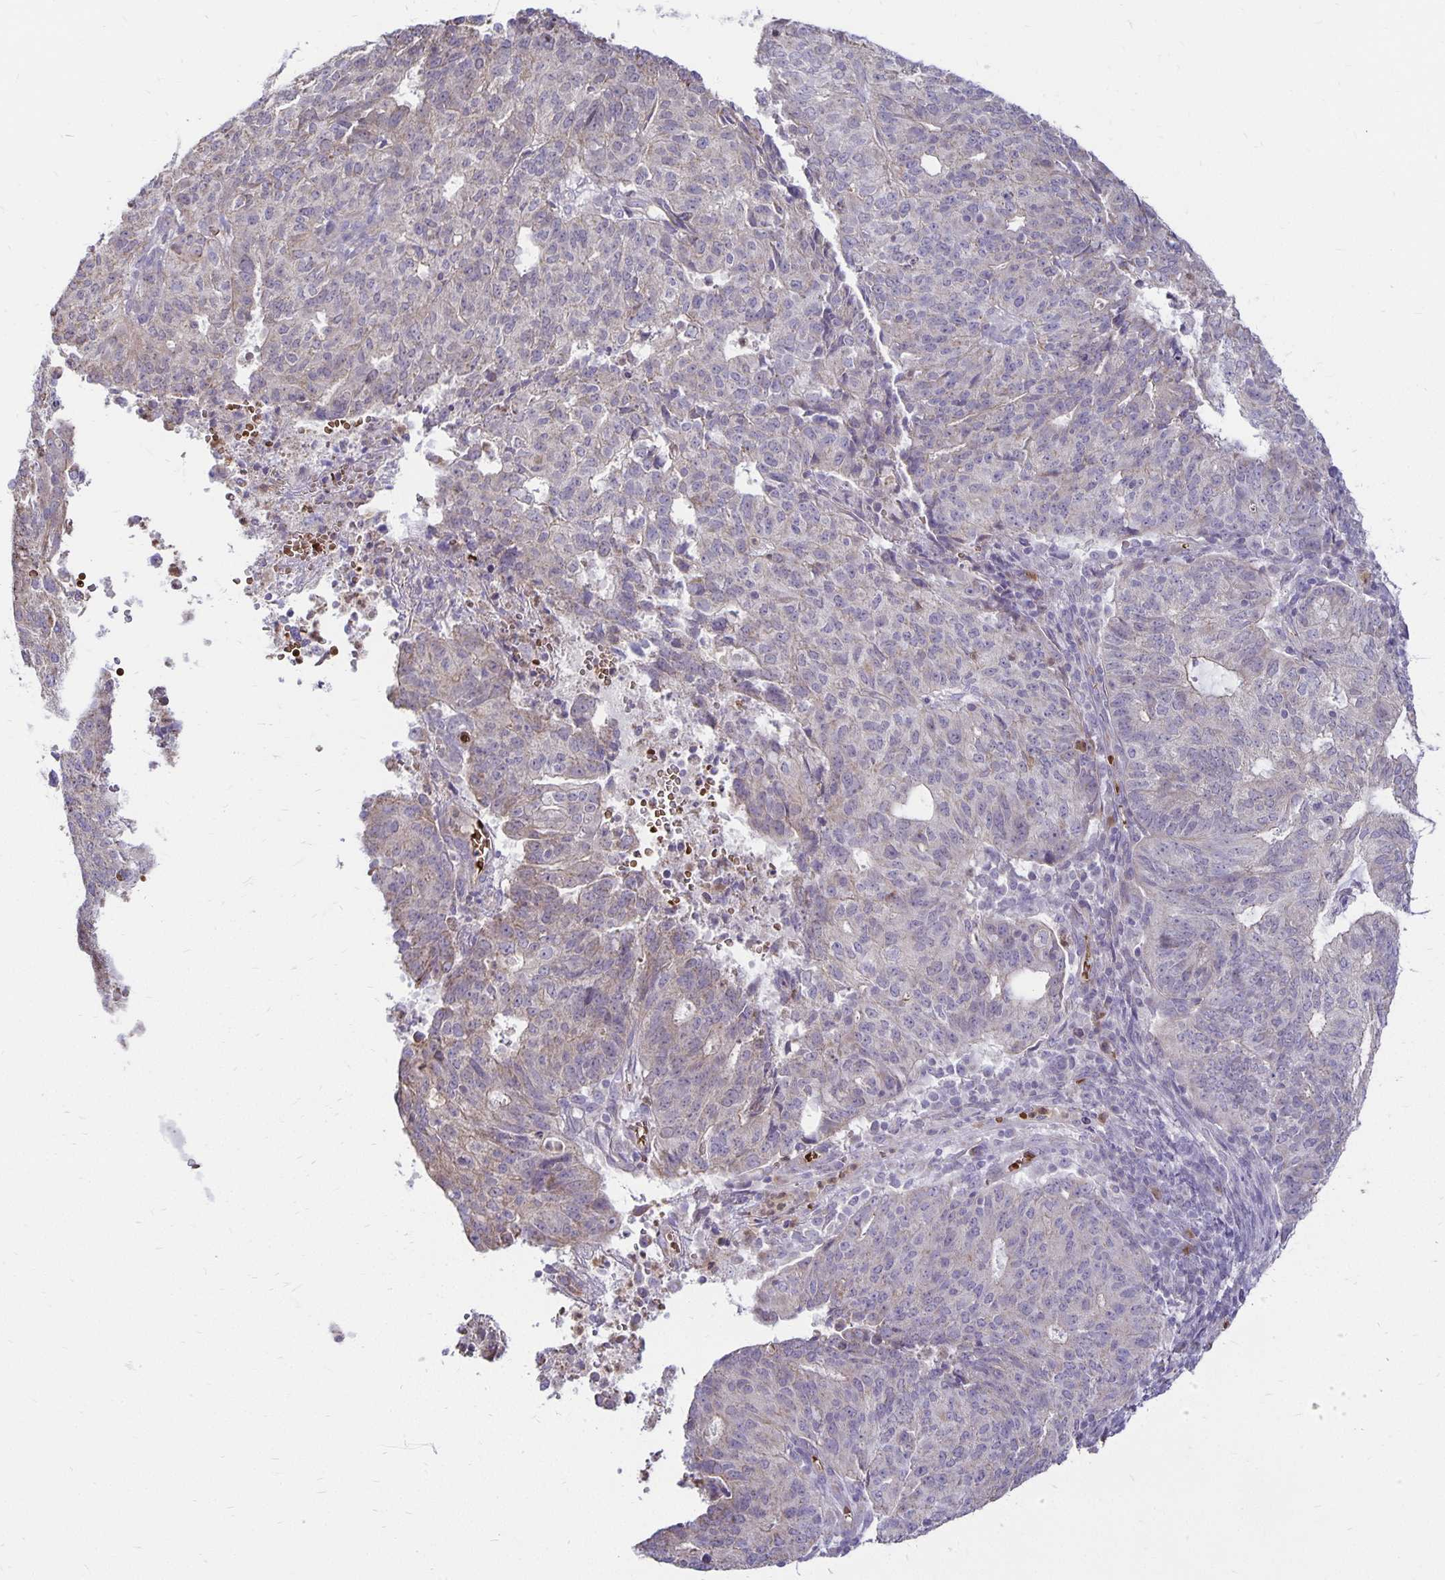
{"staining": {"intensity": "weak", "quantity": "<25%", "location": "cytoplasmic/membranous"}, "tissue": "endometrial cancer", "cell_type": "Tumor cells", "image_type": "cancer", "snomed": [{"axis": "morphology", "description": "Adenocarcinoma, NOS"}, {"axis": "topography", "description": "Endometrium"}], "caption": "Immunohistochemistry (IHC) of human endometrial adenocarcinoma shows no expression in tumor cells.", "gene": "FN3K", "patient": {"sex": "female", "age": 82}}